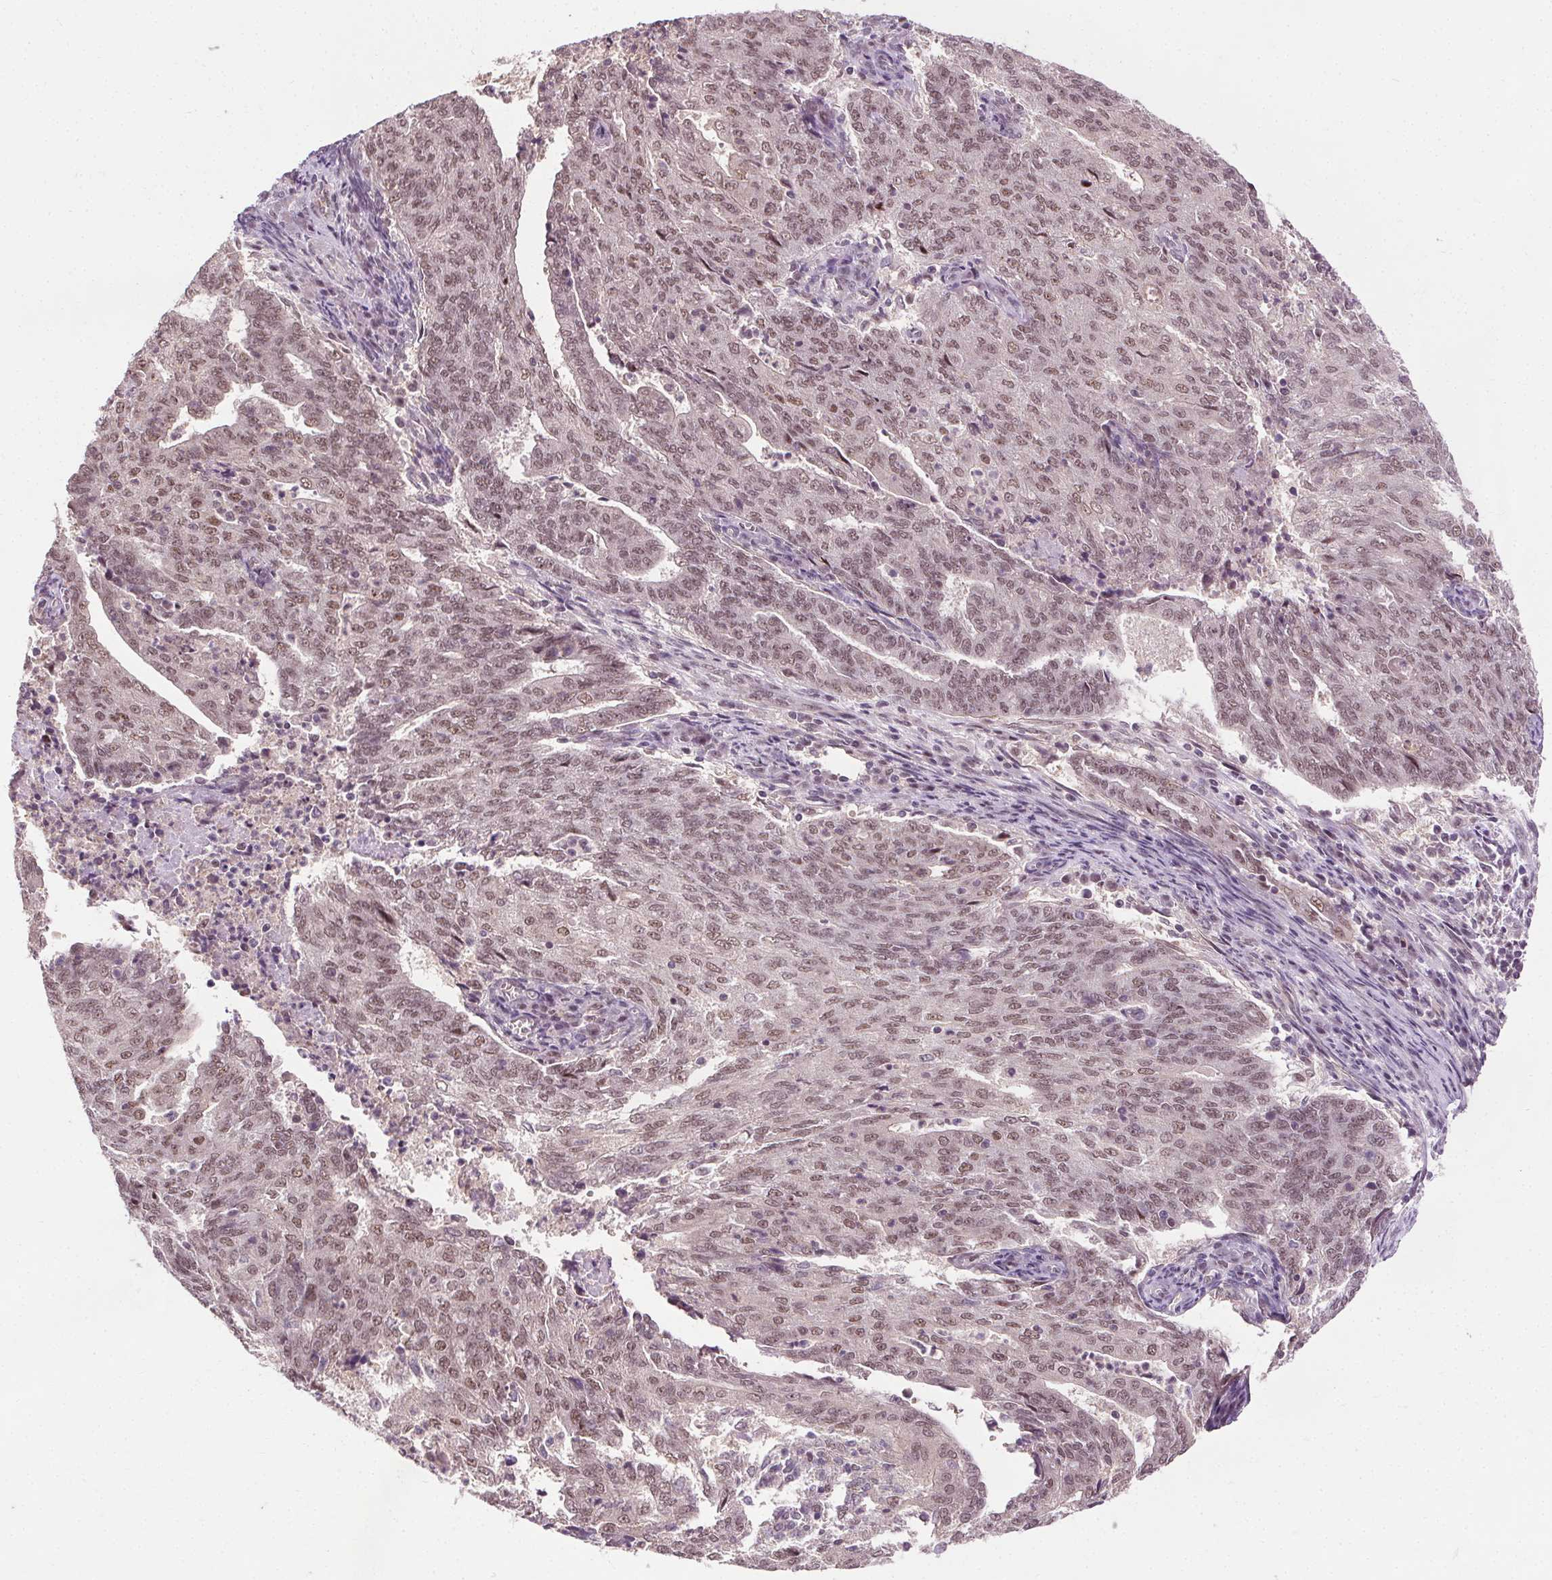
{"staining": {"intensity": "moderate", "quantity": ">75%", "location": "nuclear"}, "tissue": "endometrial cancer", "cell_type": "Tumor cells", "image_type": "cancer", "snomed": [{"axis": "morphology", "description": "Adenocarcinoma, NOS"}, {"axis": "topography", "description": "Endometrium"}], "caption": "Adenocarcinoma (endometrial) stained with DAB immunohistochemistry reveals medium levels of moderate nuclear staining in approximately >75% of tumor cells. Immunohistochemistry stains the protein in brown and the nuclei are stained blue.", "gene": "MED6", "patient": {"sex": "female", "age": 82}}